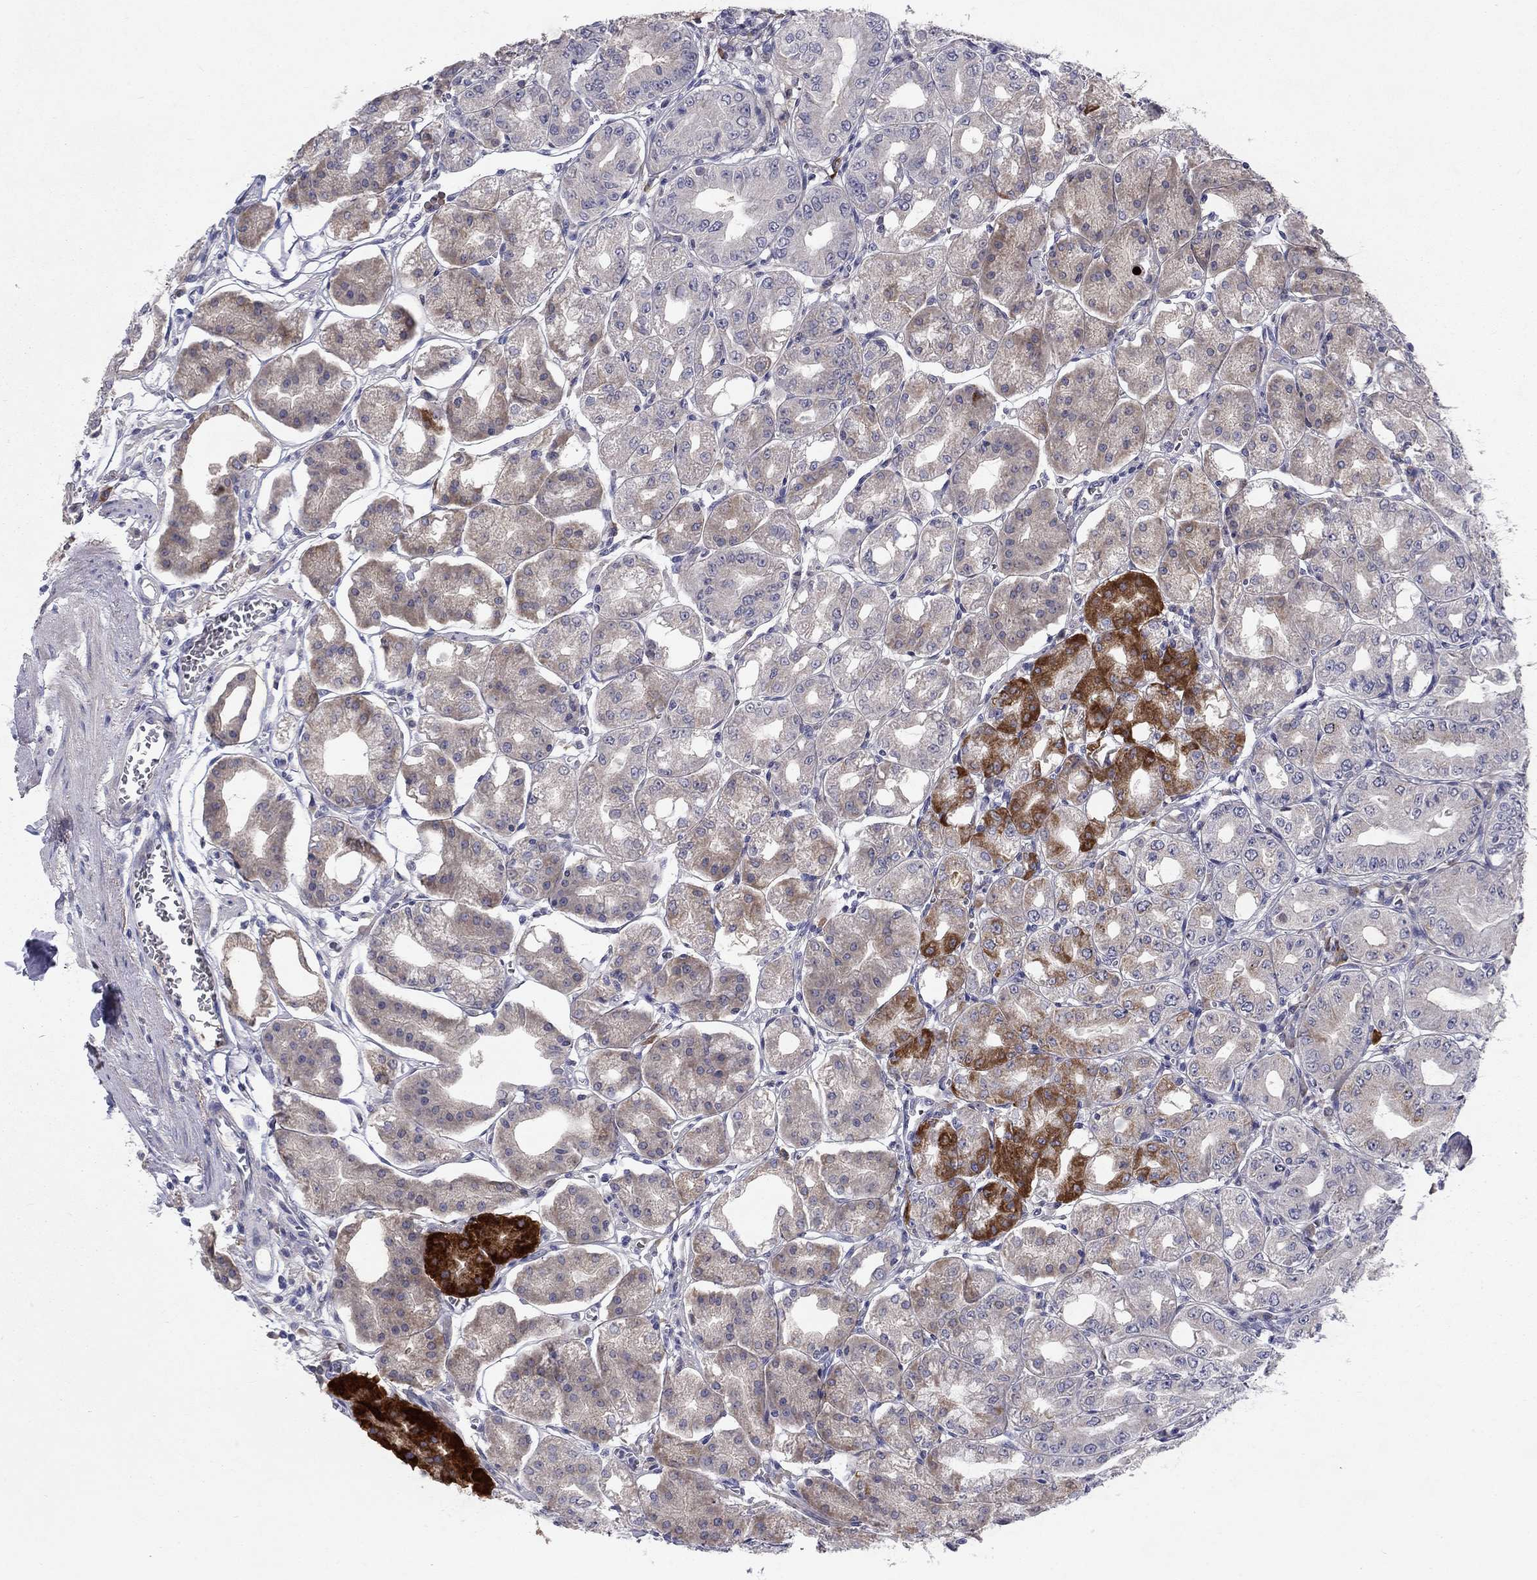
{"staining": {"intensity": "strong", "quantity": "<25%", "location": "cytoplasmic/membranous"}, "tissue": "stomach", "cell_type": "Glandular cells", "image_type": "normal", "snomed": [{"axis": "morphology", "description": "Normal tissue, NOS"}, {"axis": "topography", "description": "Stomach, lower"}], "caption": "A brown stain shows strong cytoplasmic/membranous staining of a protein in glandular cells of benign stomach.", "gene": "CACNA1A", "patient": {"sex": "male", "age": 71}}